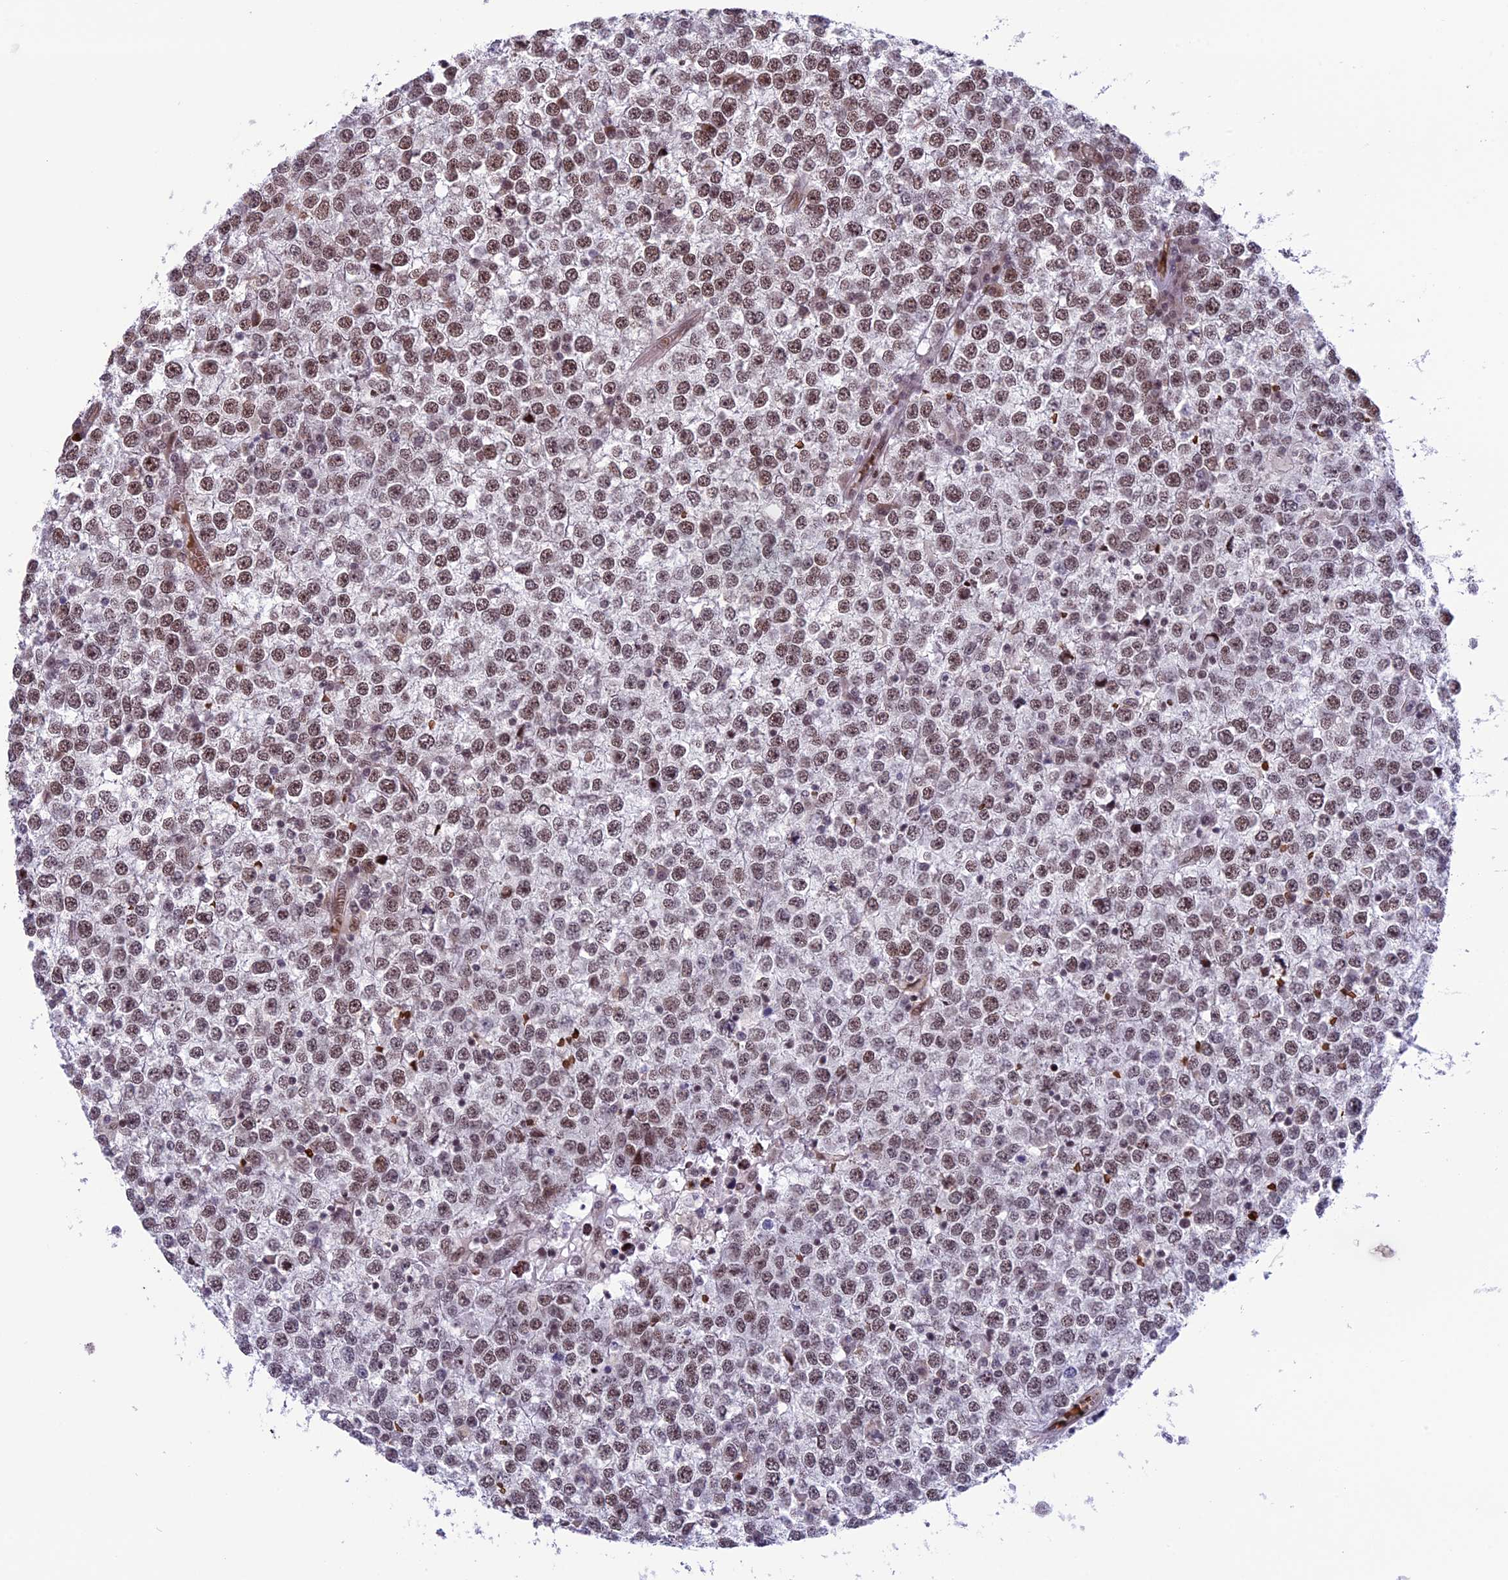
{"staining": {"intensity": "moderate", "quantity": "25%-75%", "location": "nuclear"}, "tissue": "testis cancer", "cell_type": "Tumor cells", "image_type": "cancer", "snomed": [{"axis": "morphology", "description": "Seminoma, NOS"}, {"axis": "topography", "description": "Testis"}], "caption": "Protein expression by immunohistochemistry demonstrates moderate nuclear positivity in about 25%-75% of tumor cells in testis cancer. (Stains: DAB (3,3'-diaminobenzidine) in brown, nuclei in blue, Microscopy: brightfield microscopy at high magnification).", "gene": "MPHOSPH8", "patient": {"sex": "male", "age": 65}}